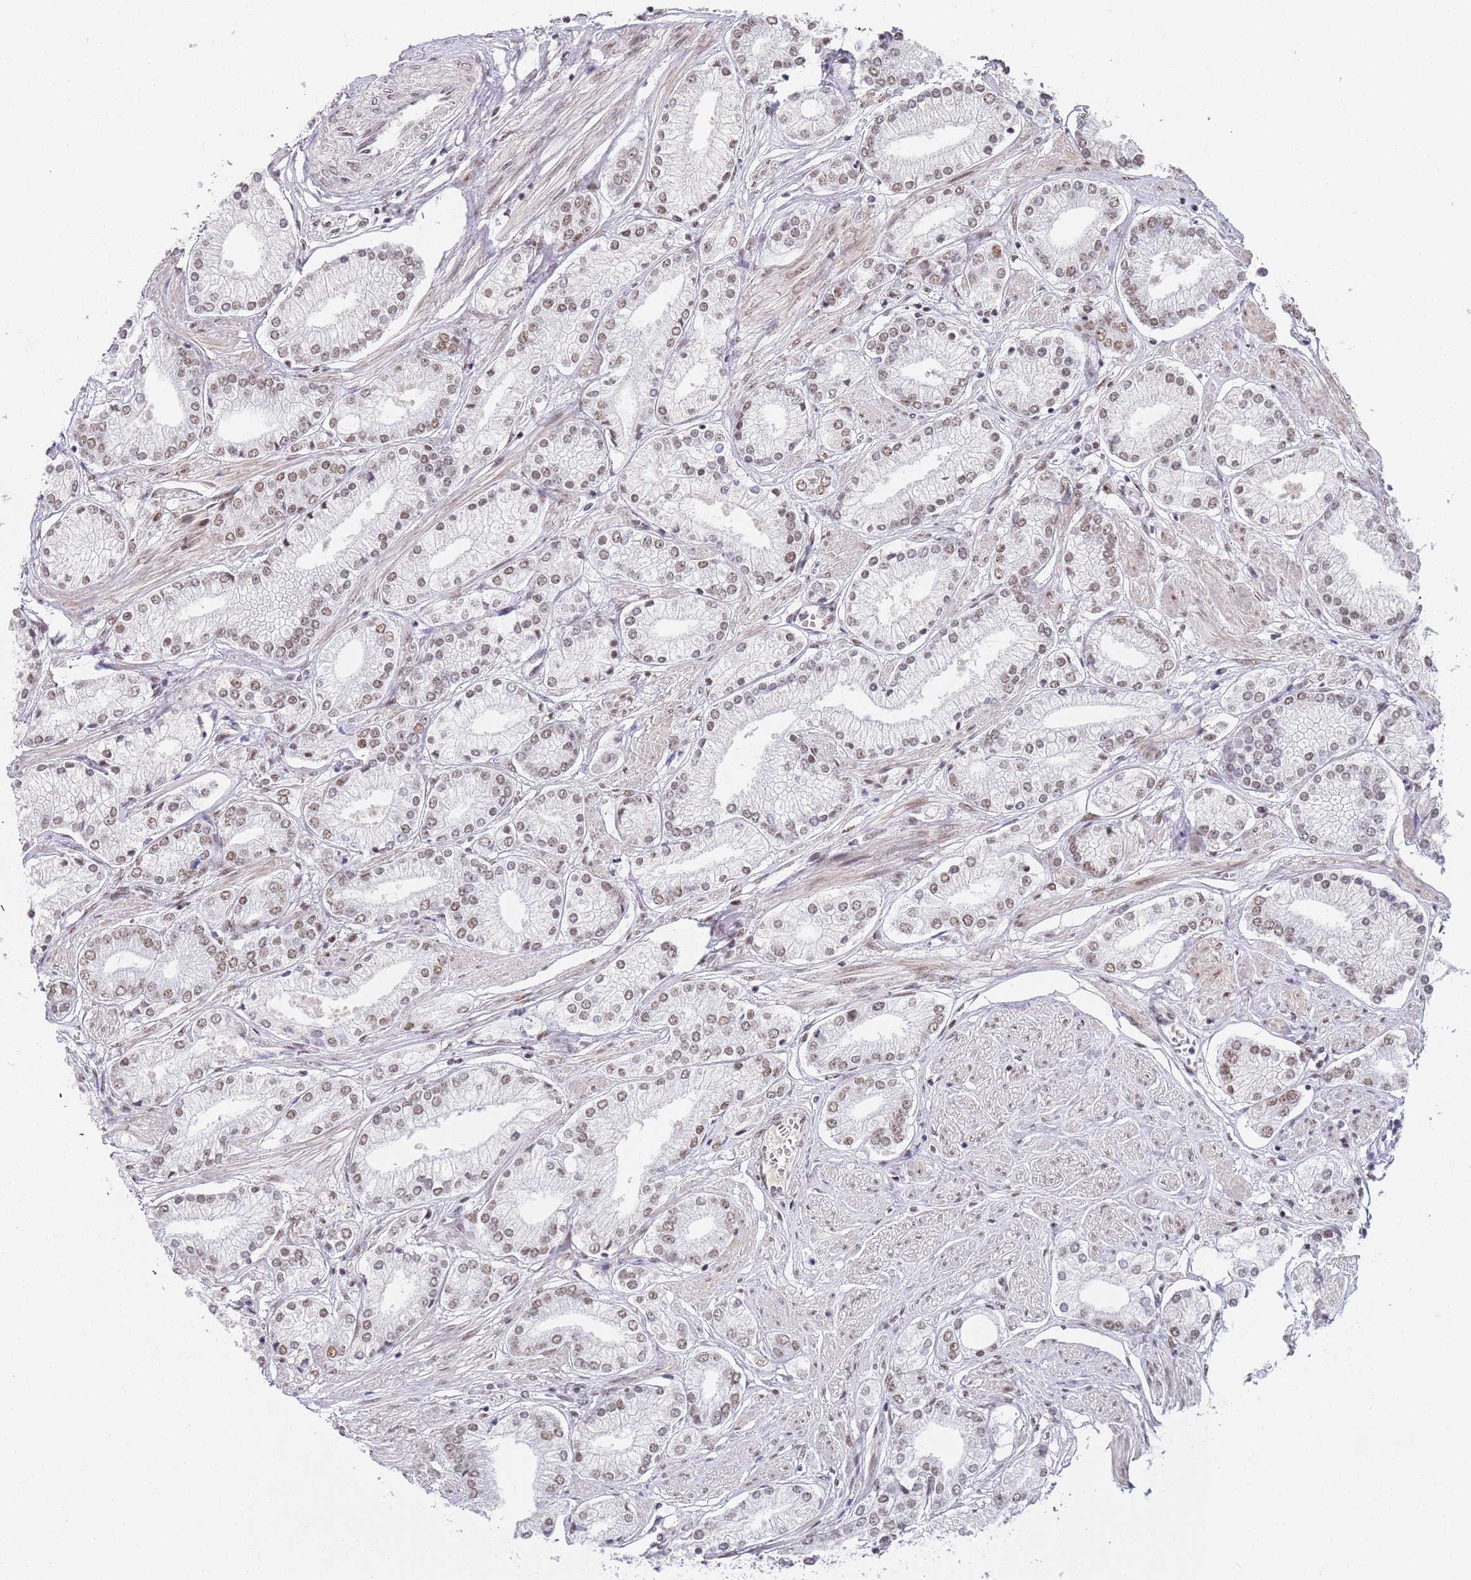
{"staining": {"intensity": "weak", "quantity": "25%-75%", "location": "nuclear"}, "tissue": "prostate cancer", "cell_type": "Tumor cells", "image_type": "cancer", "snomed": [{"axis": "morphology", "description": "Adenocarcinoma, High grade"}, {"axis": "topography", "description": "Prostate and seminal vesicle, NOS"}], "caption": "An image of prostate high-grade adenocarcinoma stained for a protein displays weak nuclear brown staining in tumor cells.", "gene": "AKAP8L", "patient": {"sex": "male", "age": 64}}